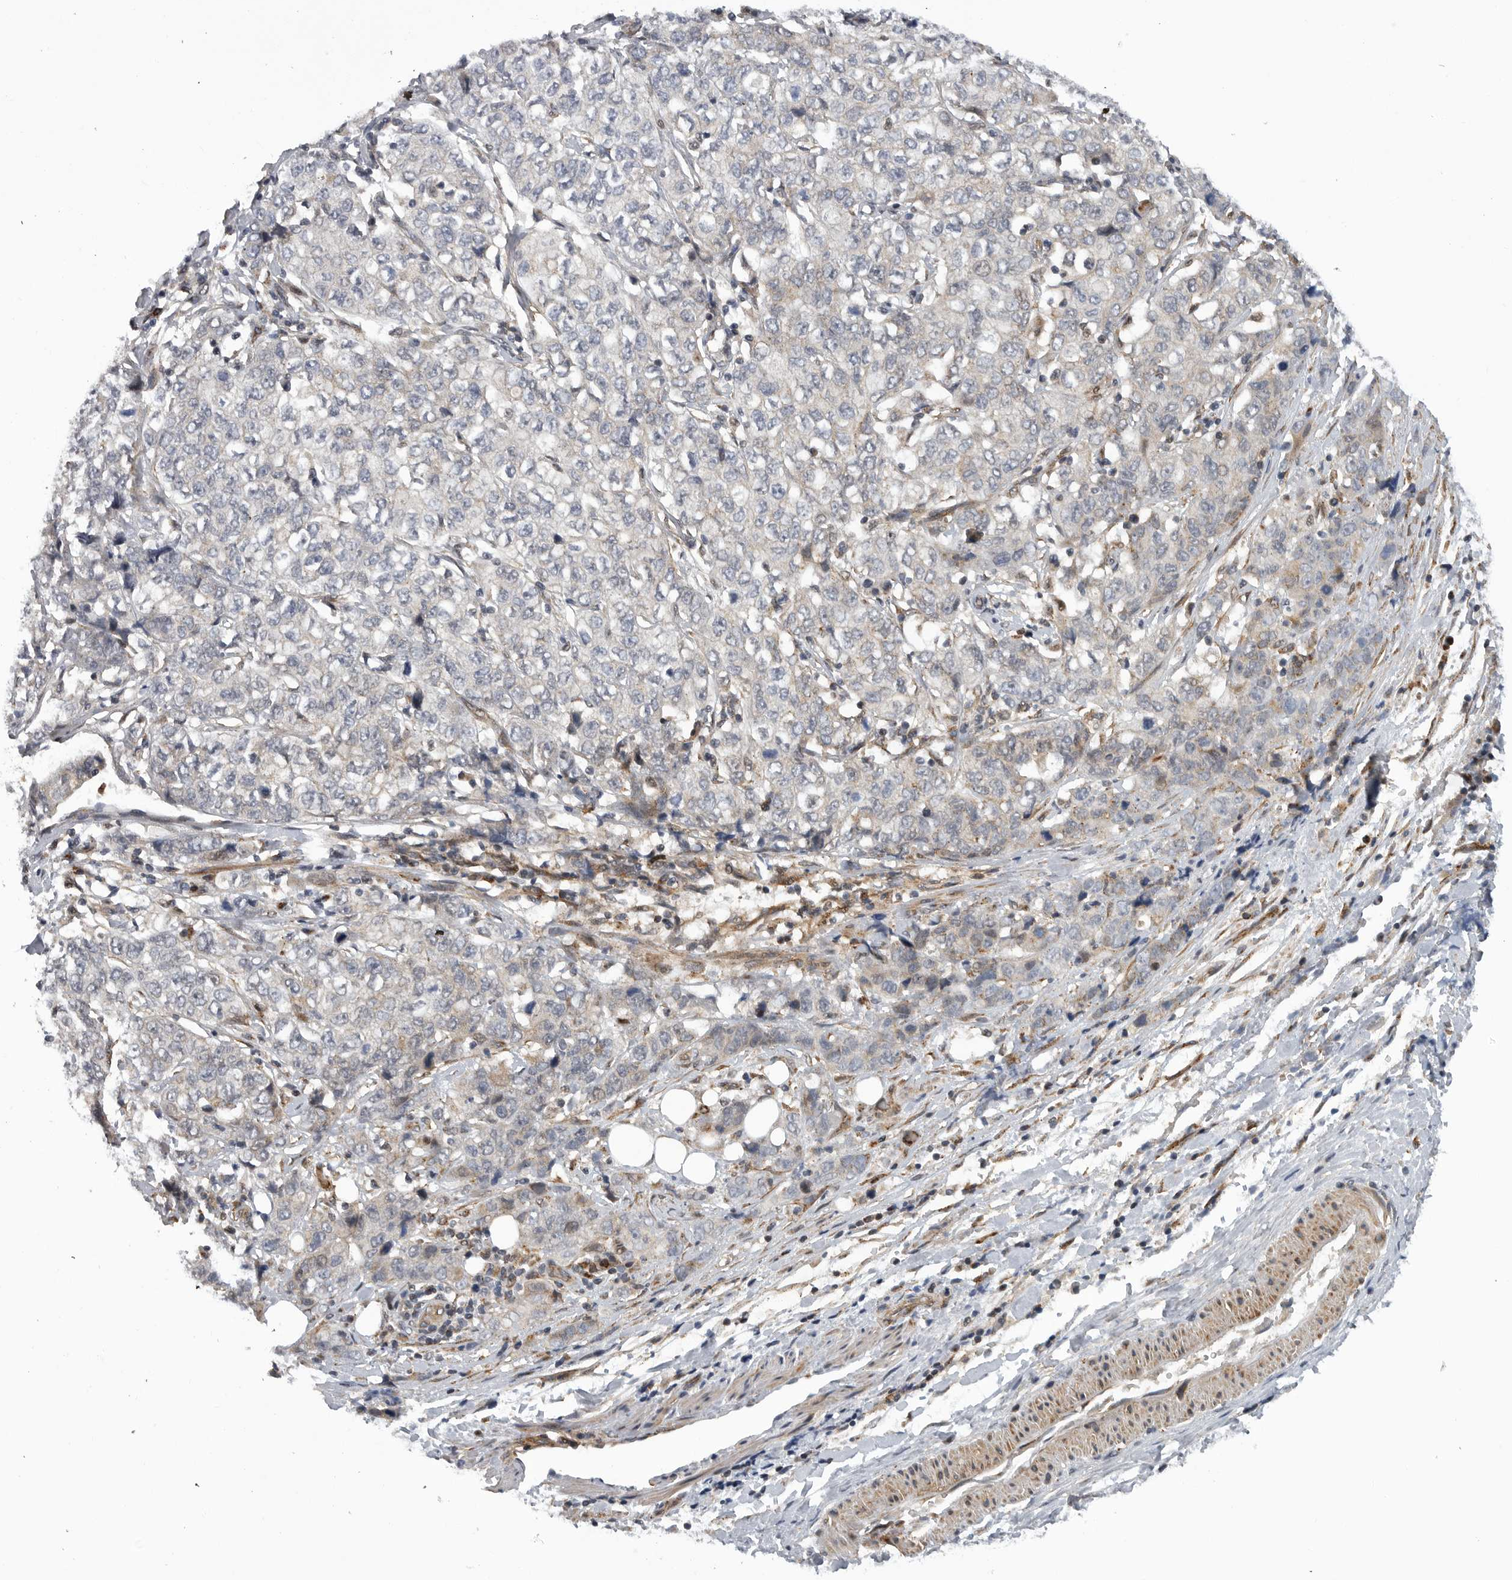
{"staining": {"intensity": "negative", "quantity": "none", "location": "none"}, "tissue": "stomach cancer", "cell_type": "Tumor cells", "image_type": "cancer", "snomed": [{"axis": "morphology", "description": "Adenocarcinoma, NOS"}, {"axis": "topography", "description": "Stomach"}], "caption": "Immunohistochemical staining of human stomach cancer displays no significant staining in tumor cells.", "gene": "TMPRSS11F", "patient": {"sex": "male", "age": 48}}